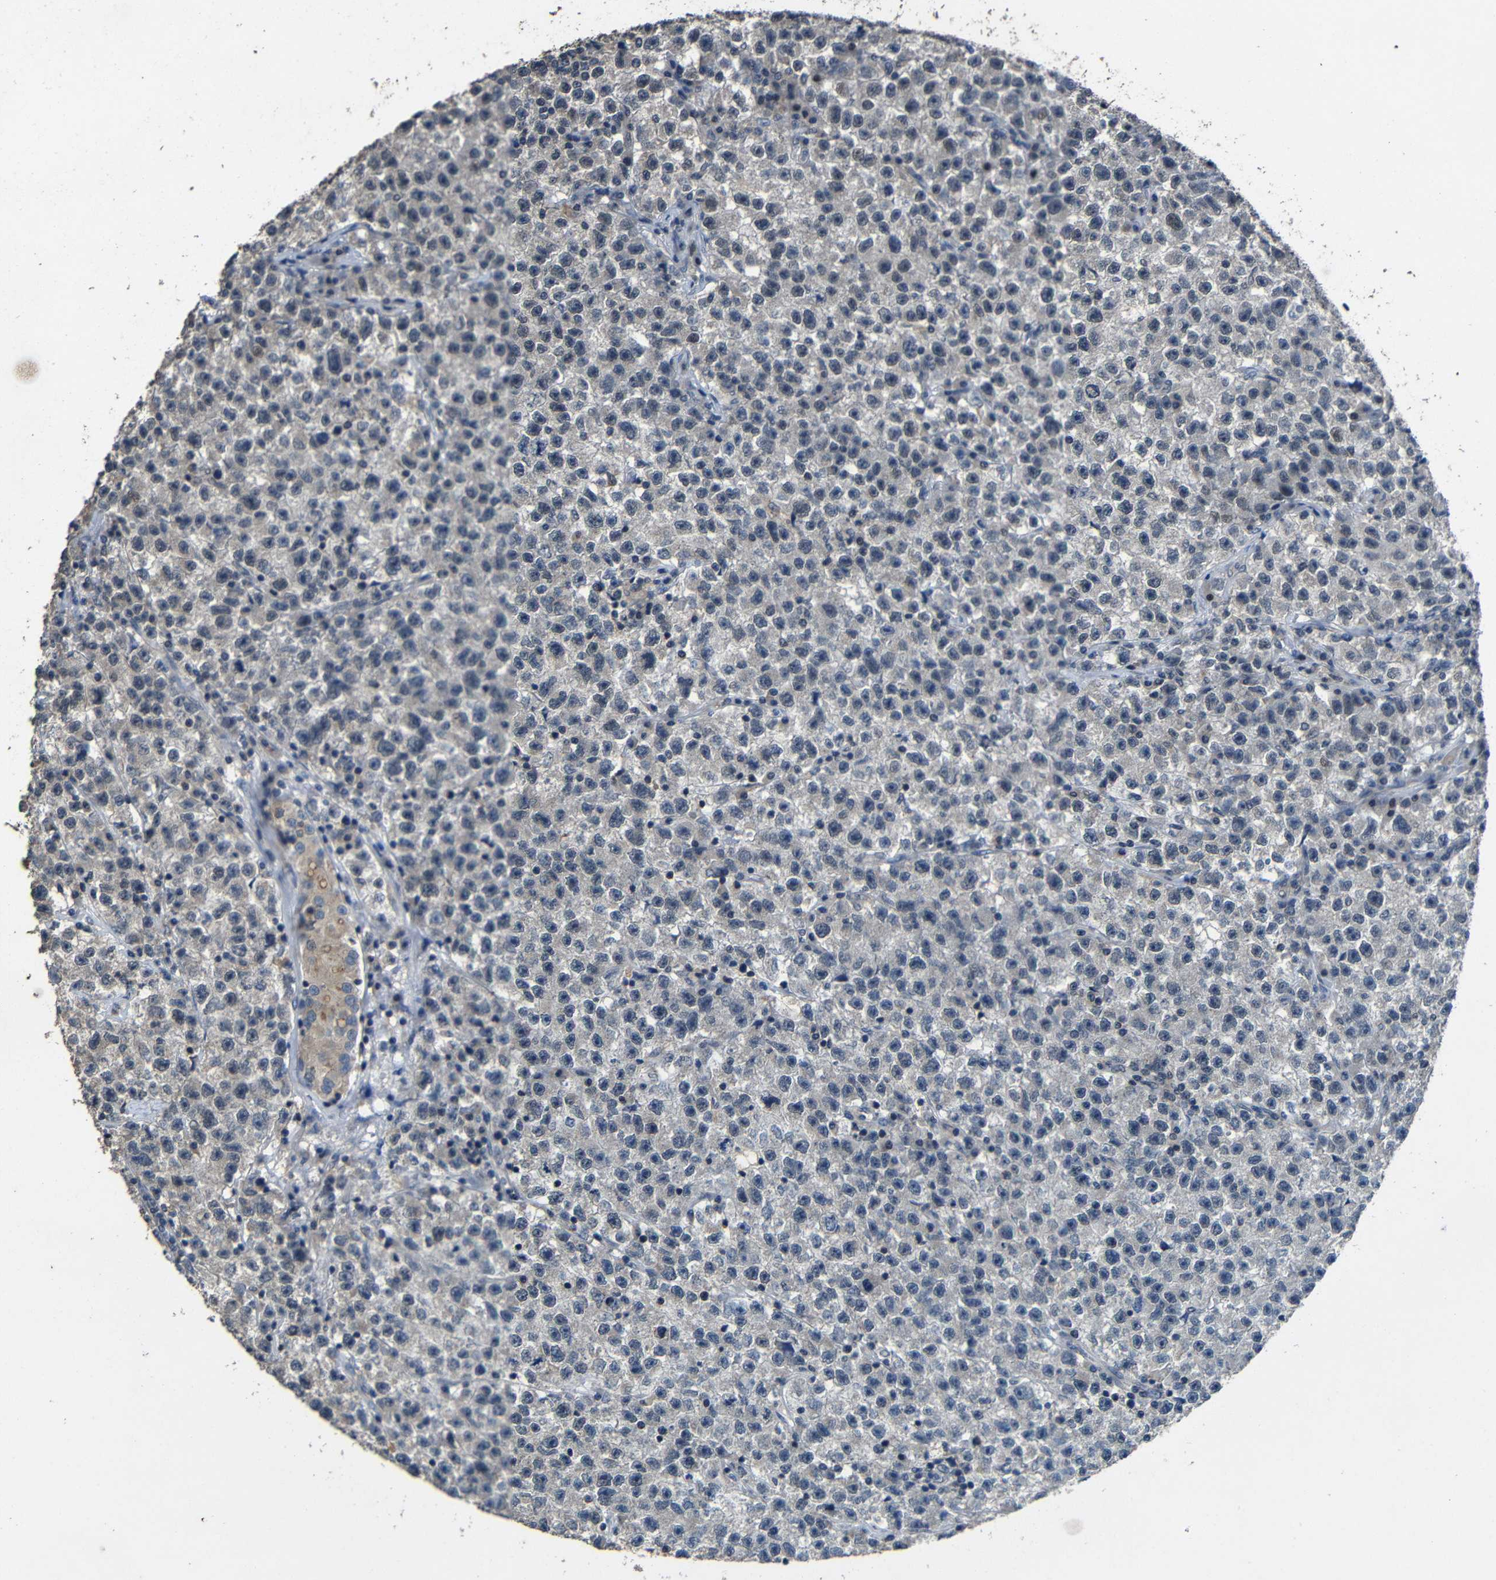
{"staining": {"intensity": "weak", "quantity": "<25%", "location": "cytoplasmic/membranous"}, "tissue": "testis cancer", "cell_type": "Tumor cells", "image_type": "cancer", "snomed": [{"axis": "morphology", "description": "Seminoma, NOS"}, {"axis": "topography", "description": "Testis"}], "caption": "Immunohistochemical staining of testis seminoma exhibits no significant staining in tumor cells. Nuclei are stained in blue.", "gene": "C6orf89", "patient": {"sex": "male", "age": 22}}